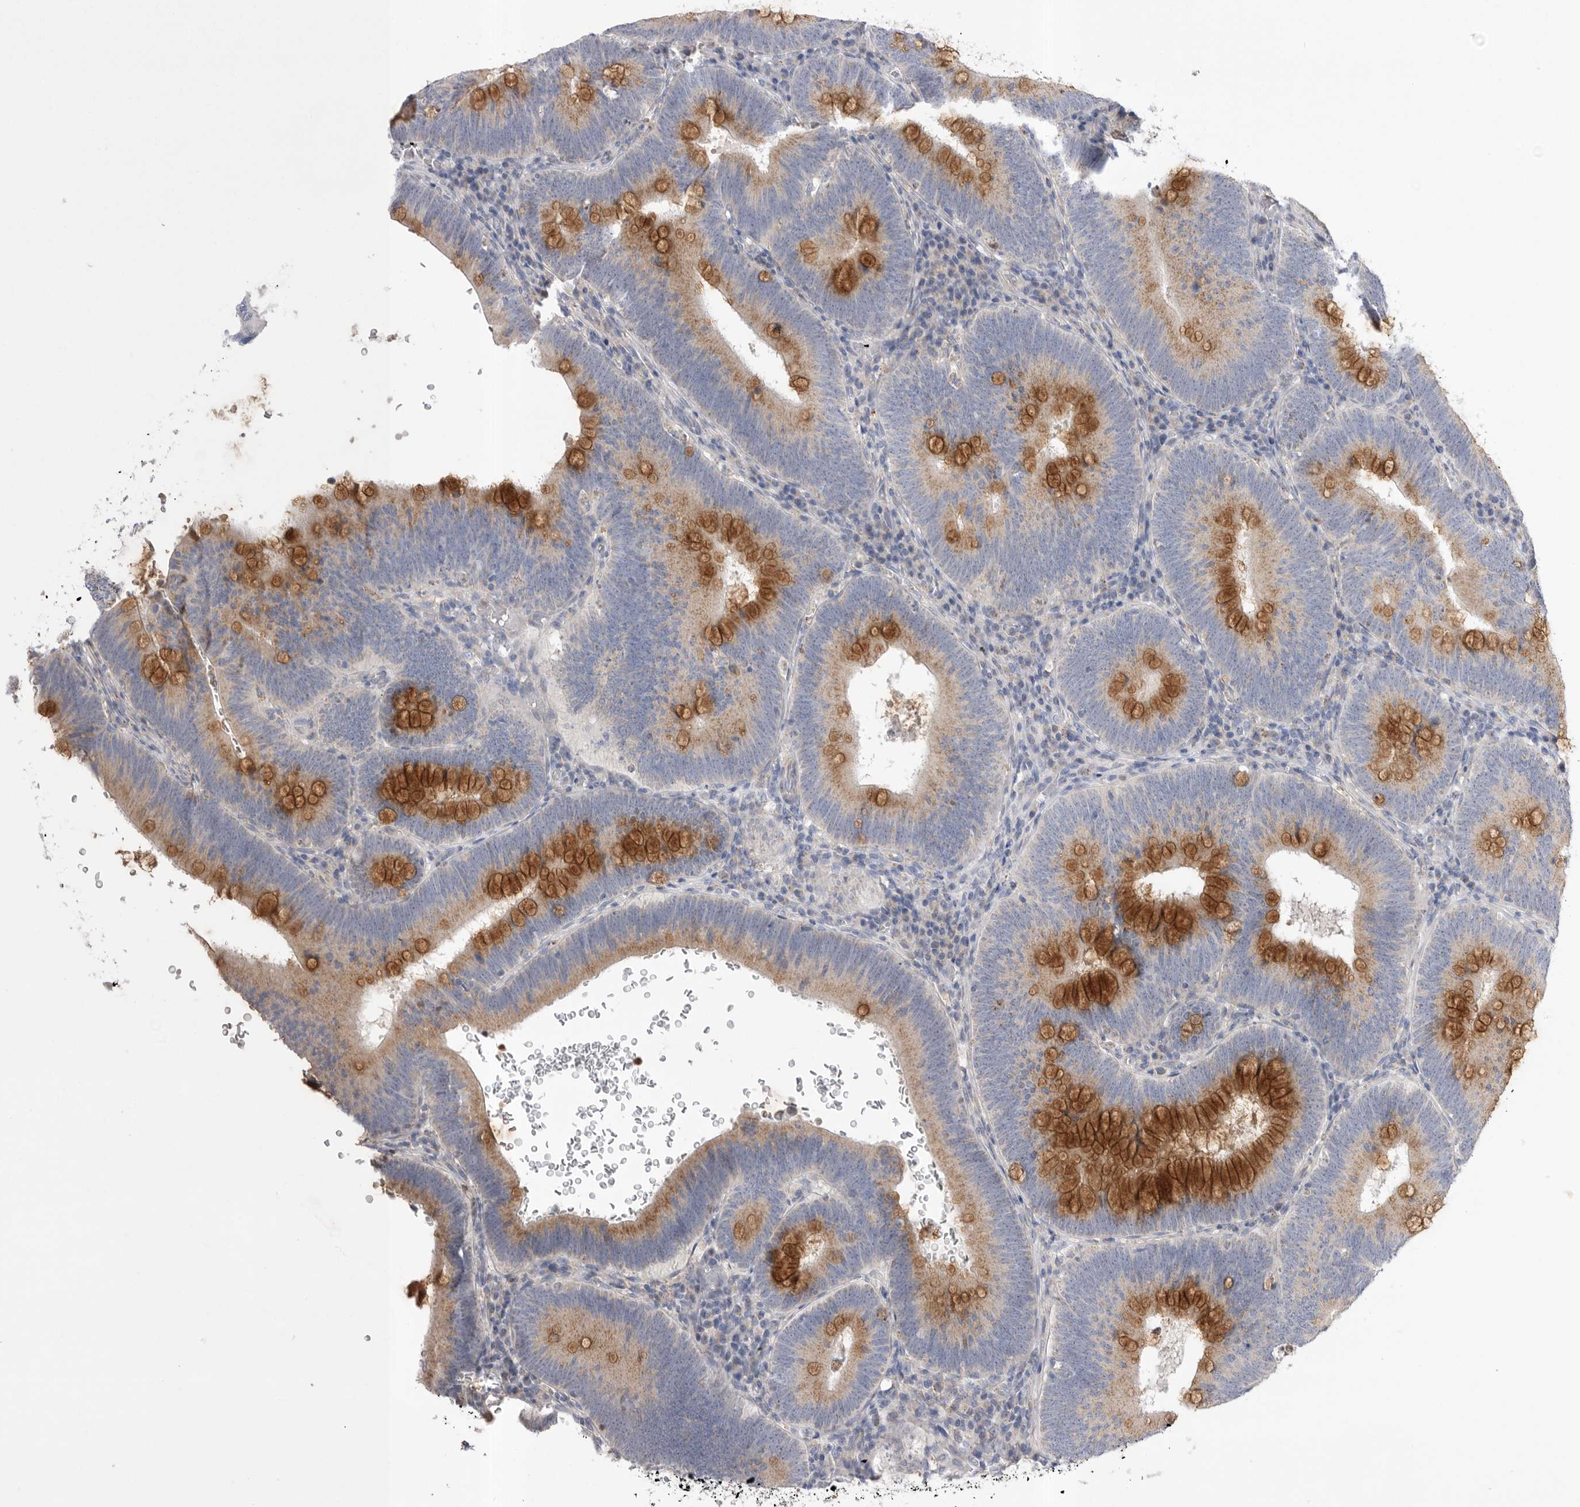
{"staining": {"intensity": "moderate", "quantity": ">75%", "location": "cytoplasmic/membranous"}, "tissue": "colorectal cancer", "cell_type": "Tumor cells", "image_type": "cancer", "snomed": [{"axis": "morphology", "description": "Normal tissue, NOS"}, {"axis": "topography", "description": "Colon"}], "caption": "A high-resolution micrograph shows immunohistochemistry staining of colorectal cancer, which demonstrates moderate cytoplasmic/membranous positivity in about >75% of tumor cells. The protein of interest is shown in brown color, while the nuclei are stained blue.", "gene": "CCDC126", "patient": {"sex": "female", "age": 82}}